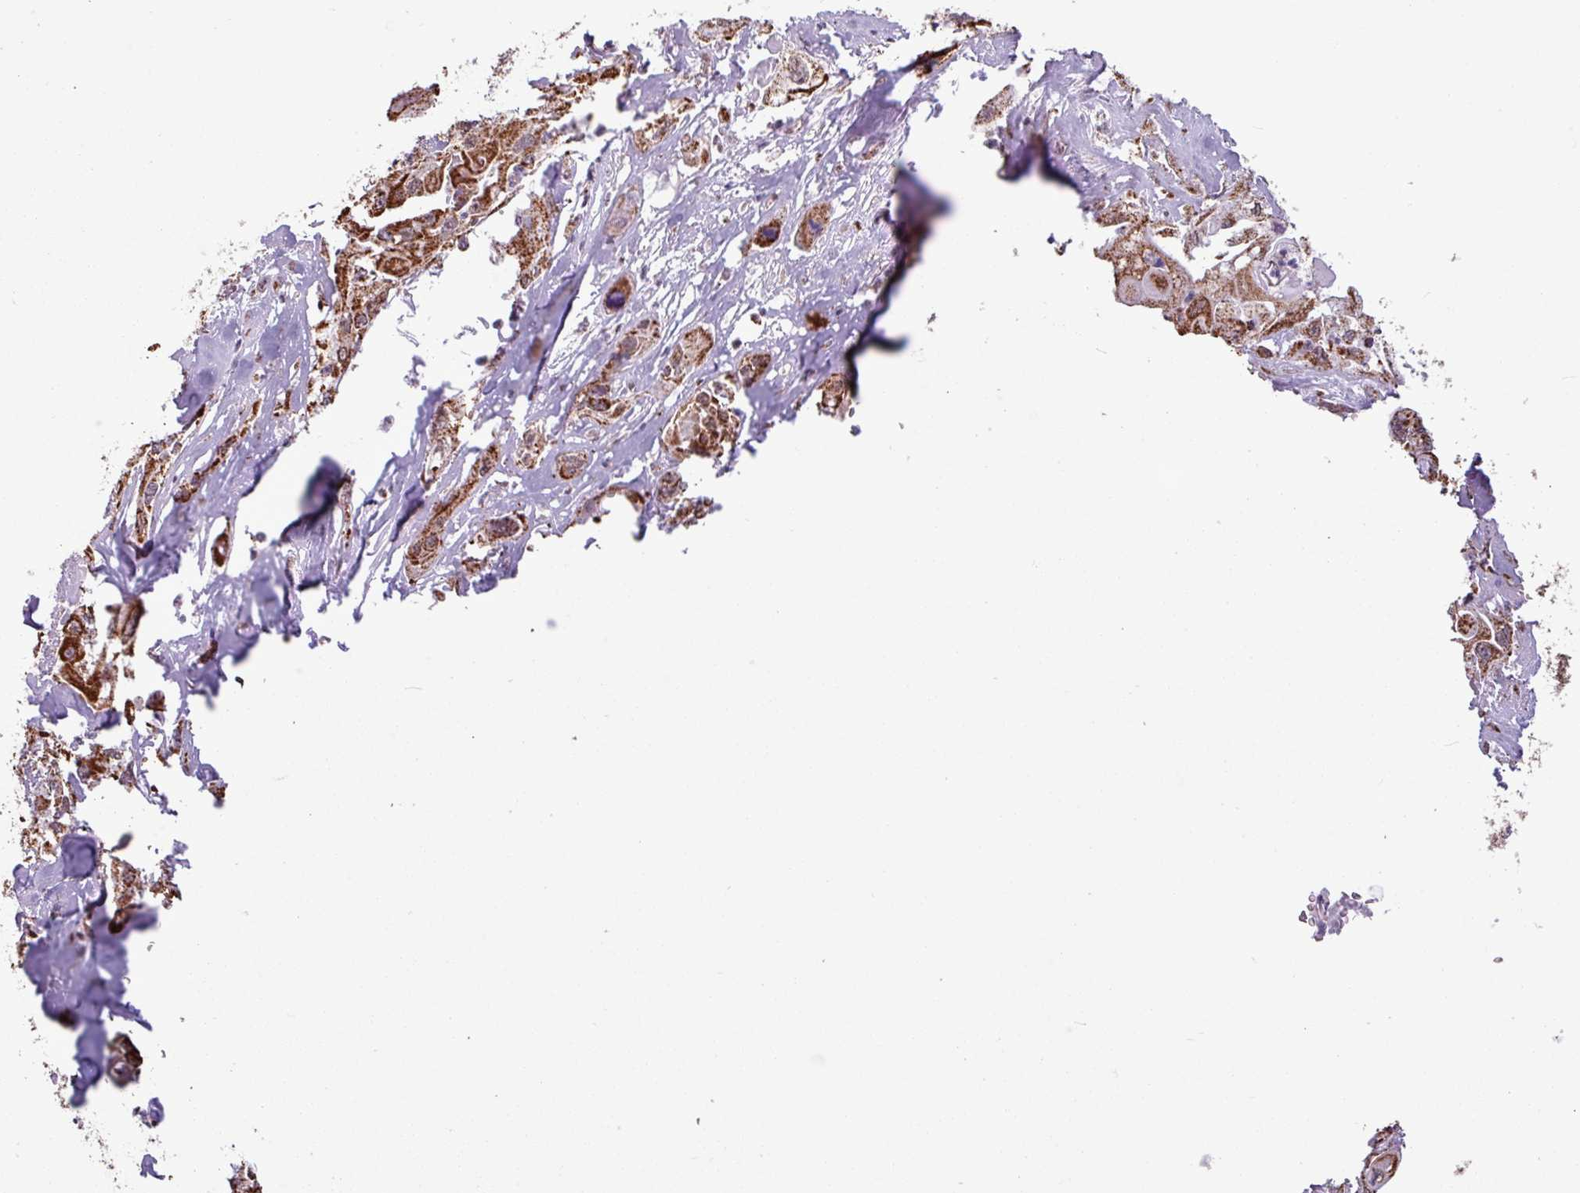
{"staining": {"intensity": "strong", "quantity": ">75%", "location": "cytoplasmic/membranous"}, "tissue": "cervical cancer", "cell_type": "Tumor cells", "image_type": "cancer", "snomed": [{"axis": "morphology", "description": "Squamous cell carcinoma, NOS"}, {"axis": "topography", "description": "Cervix"}], "caption": "Squamous cell carcinoma (cervical) tissue reveals strong cytoplasmic/membranous staining in about >75% of tumor cells", "gene": "ALG8", "patient": {"sex": "female", "age": 67}}